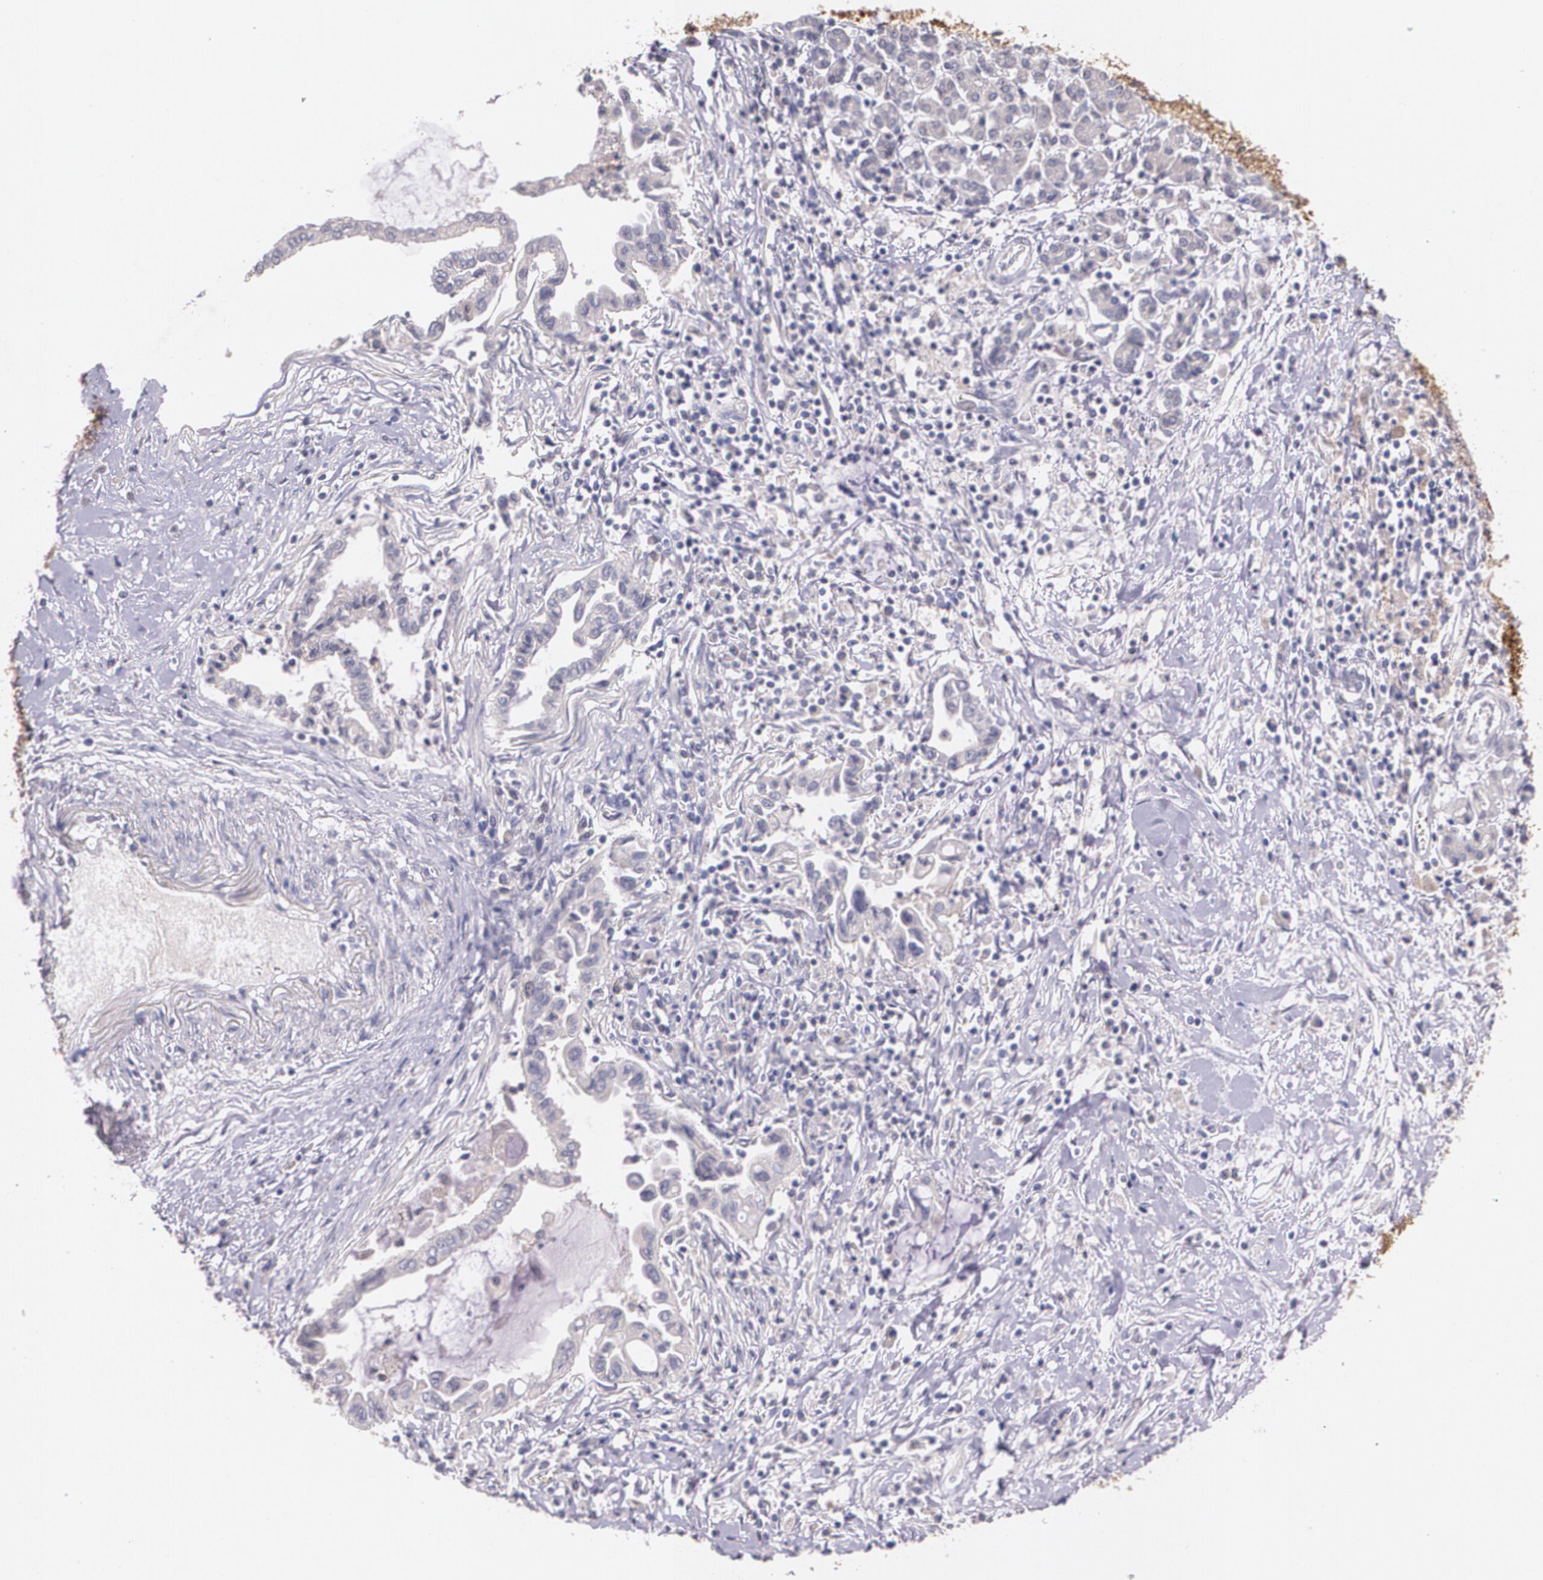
{"staining": {"intensity": "negative", "quantity": "none", "location": "none"}, "tissue": "pancreatic cancer", "cell_type": "Tumor cells", "image_type": "cancer", "snomed": [{"axis": "morphology", "description": "Adenocarcinoma, NOS"}, {"axis": "topography", "description": "Pancreas"}], "caption": "Photomicrograph shows no significant protein staining in tumor cells of adenocarcinoma (pancreatic).", "gene": "TM4SF1", "patient": {"sex": "female", "age": 57}}